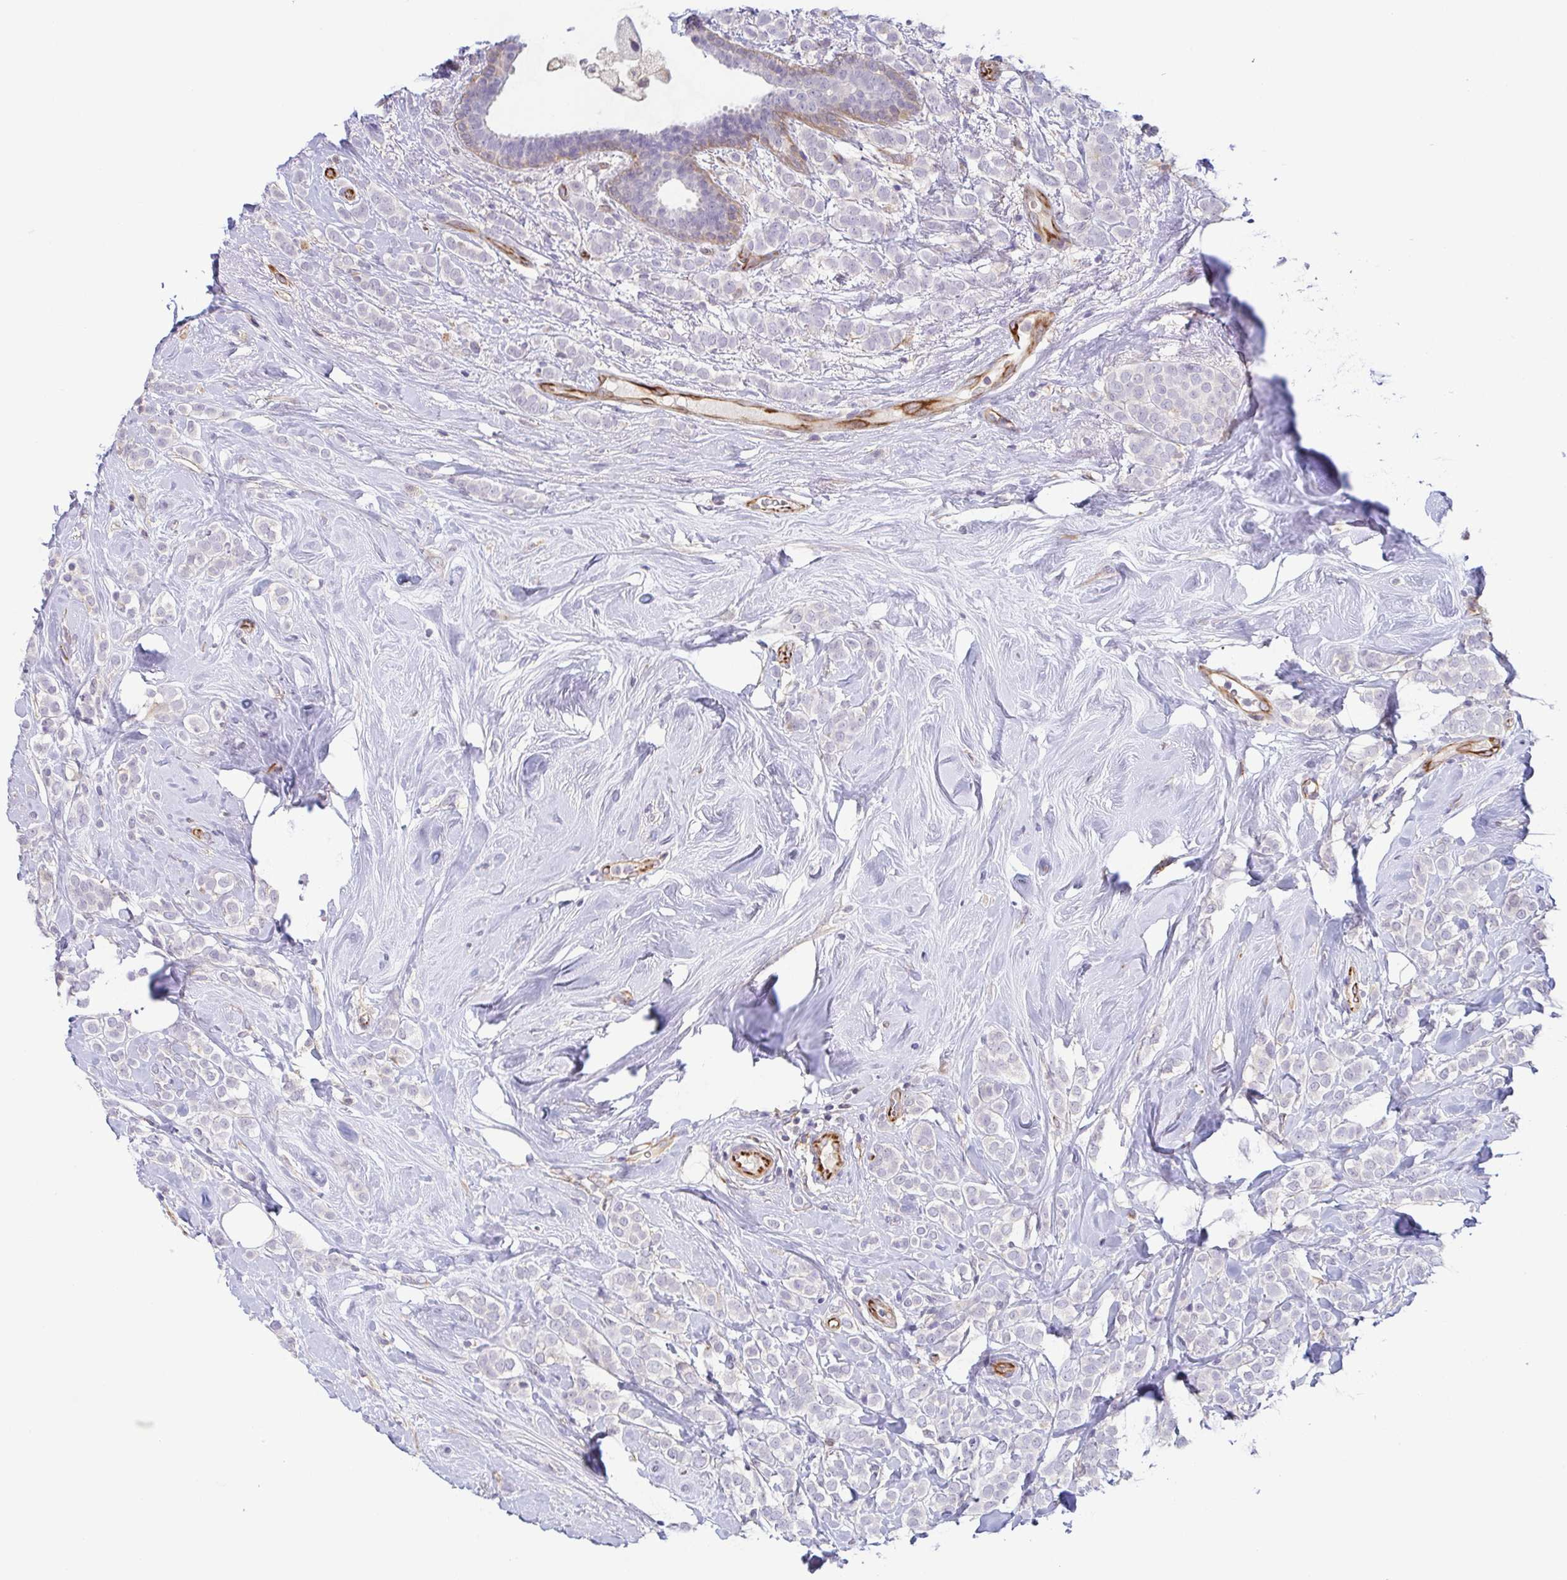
{"staining": {"intensity": "negative", "quantity": "none", "location": "none"}, "tissue": "breast cancer", "cell_type": "Tumor cells", "image_type": "cancer", "snomed": [{"axis": "morphology", "description": "Lobular carcinoma"}, {"axis": "topography", "description": "Breast"}], "caption": "The IHC image has no significant positivity in tumor cells of breast cancer tissue.", "gene": "COL17A1", "patient": {"sex": "female", "age": 49}}